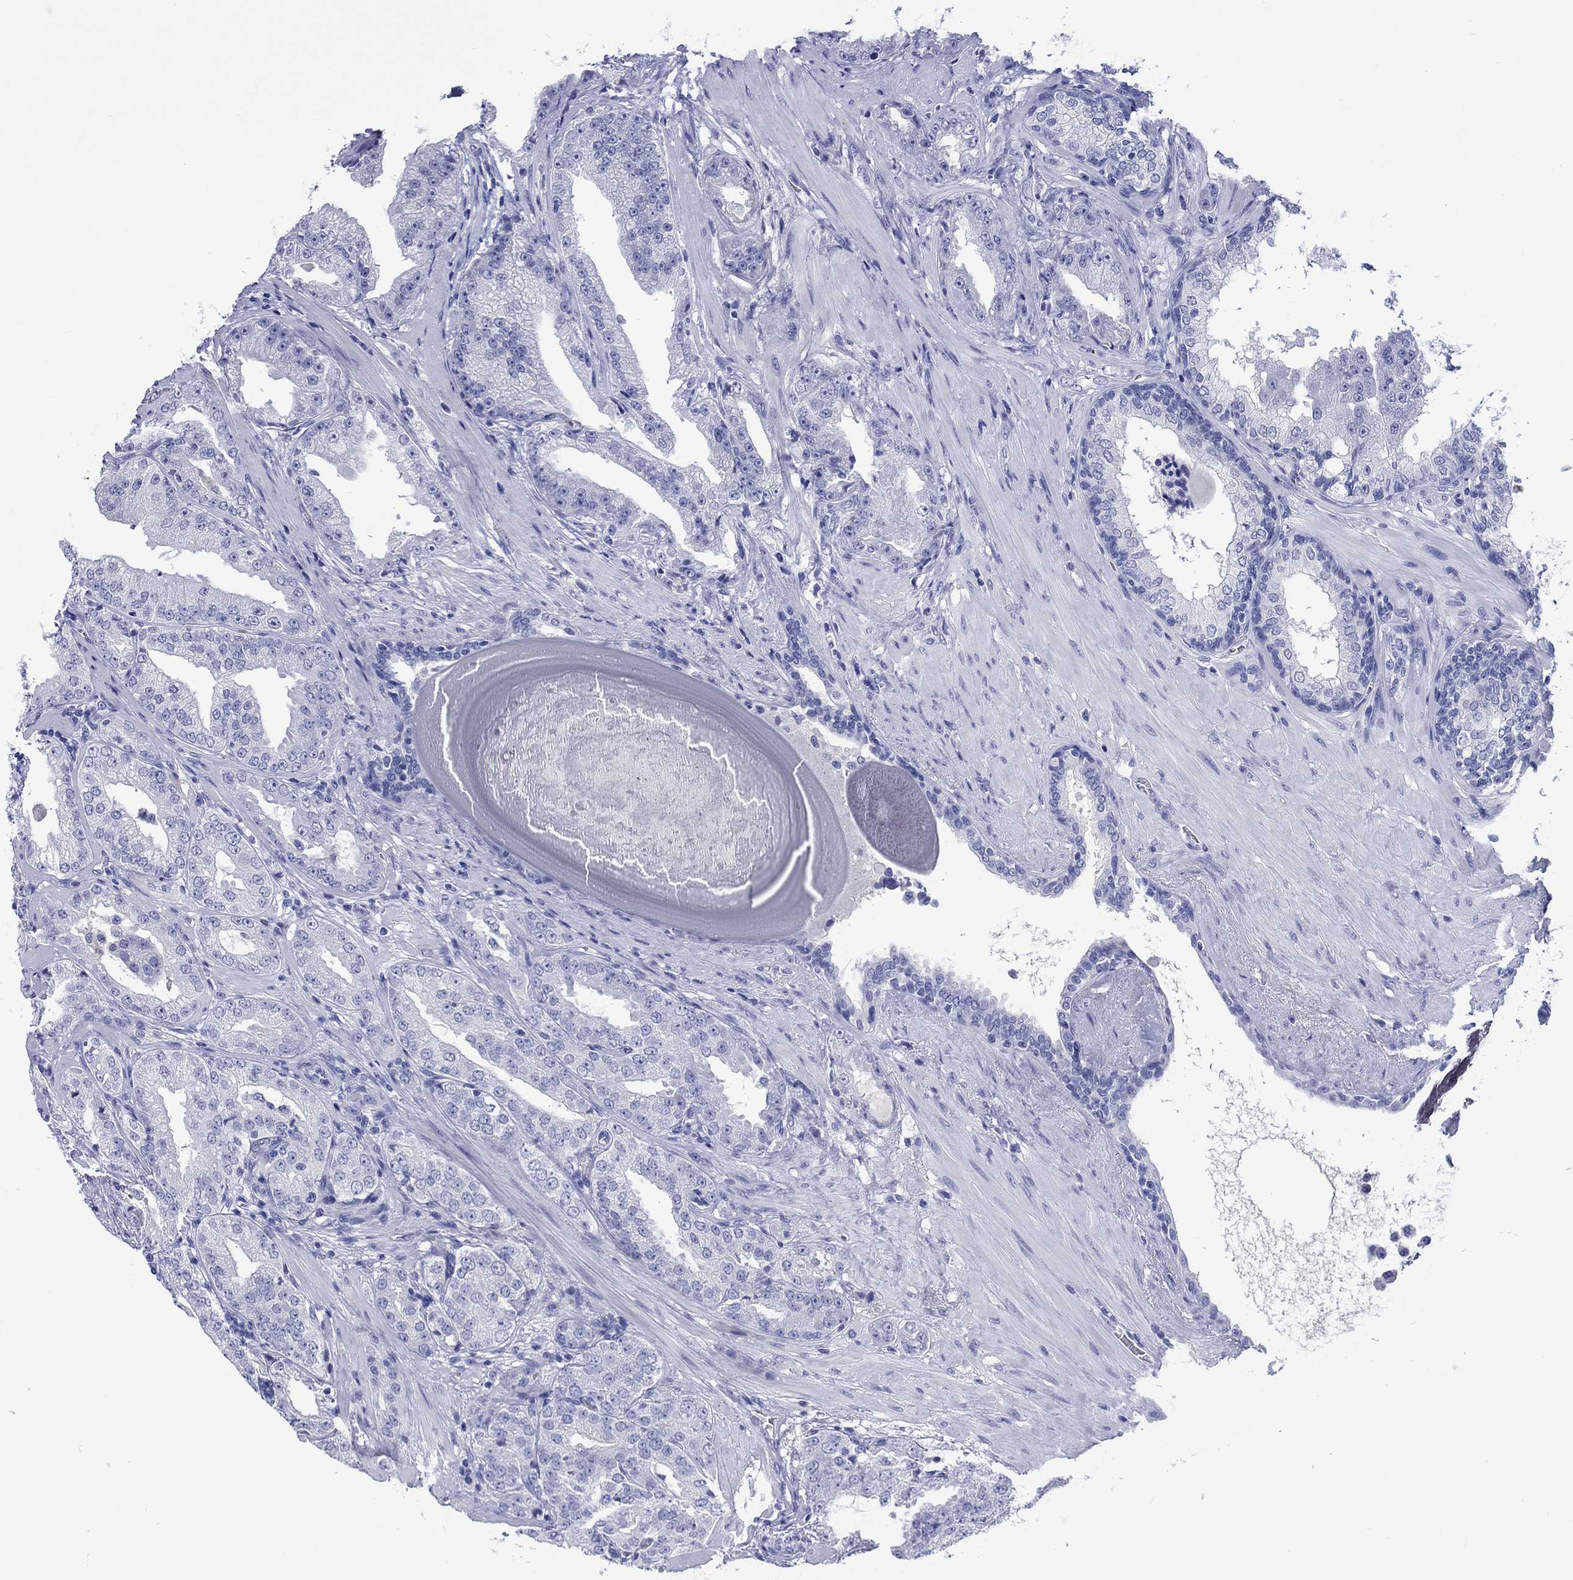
{"staining": {"intensity": "negative", "quantity": "none", "location": "none"}, "tissue": "prostate cancer", "cell_type": "Tumor cells", "image_type": "cancer", "snomed": [{"axis": "morphology", "description": "Adenocarcinoma, Low grade"}, {"axis": "topography", "description": "Prostate"}], "caption": "There is no significant expression in tumor cells of adenocarcinoma (low-grade) (prostate). (DAB IHC with hematoxylin counter stain).", "gene": "CACNG3", "patient": {"sex": "male", "age": 62}}